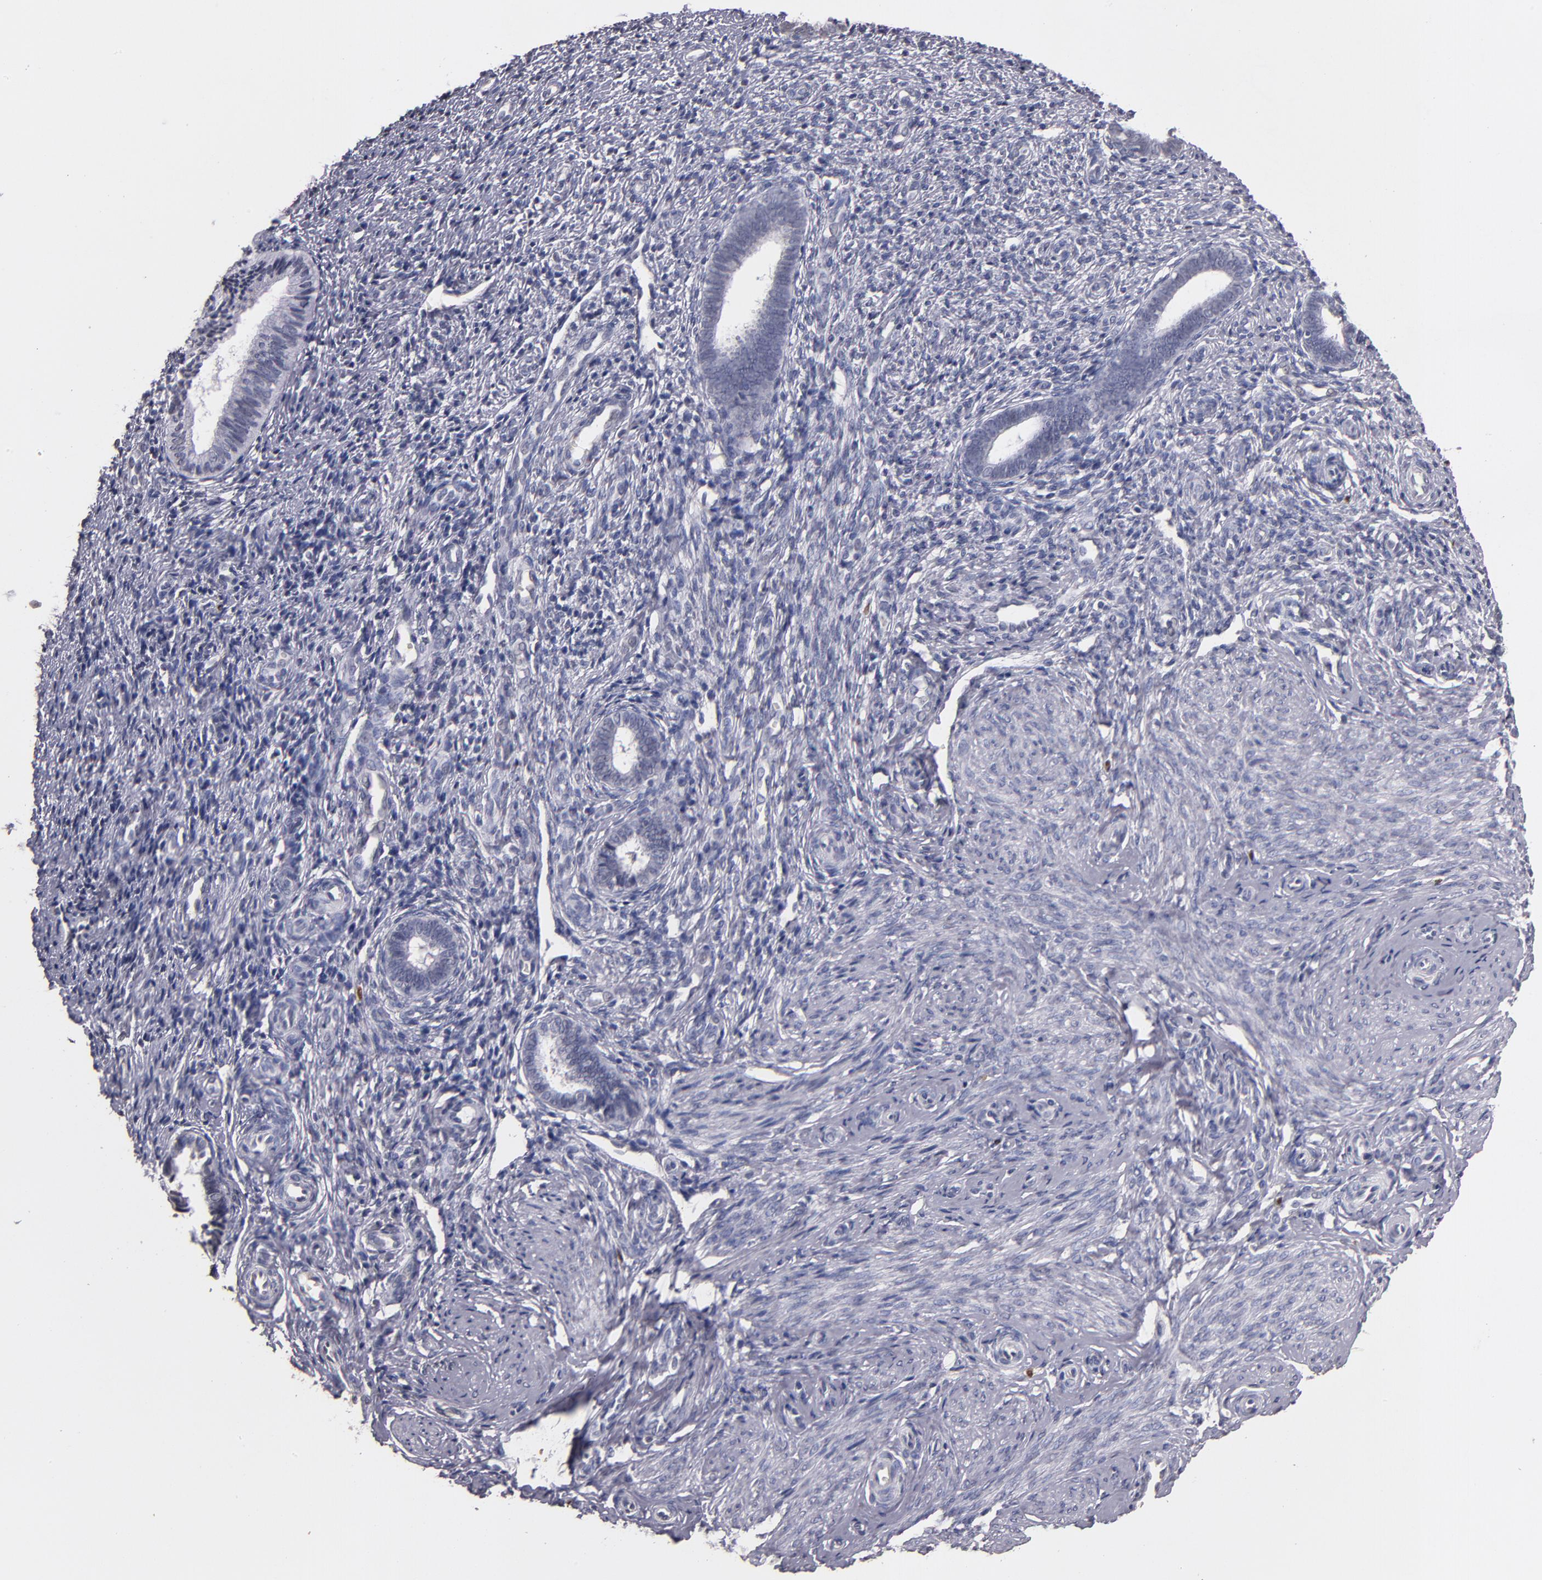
{"staining": {"intensity": "negative", "quantity": "none", "location": "none"}, "tissue": "endometrium", "cell_type": "Cells in endometrial stroma", "image_type": "normal", "snomed": [{"axis": "morphology", "description": "Normal tissue, NOS"}, {"axis": "topography", "description": "Endometrium"}], "caption": "The micrograph displays no staining of cells in endometrial stroma in benign endometrium. Brightfield microscopy of immunohistochemistry stained with DAB (brown) and hematoxylin (blue), captured at high magnification.", "gene": "SOX10", "patient": {"sex": "female", "age": 27}}